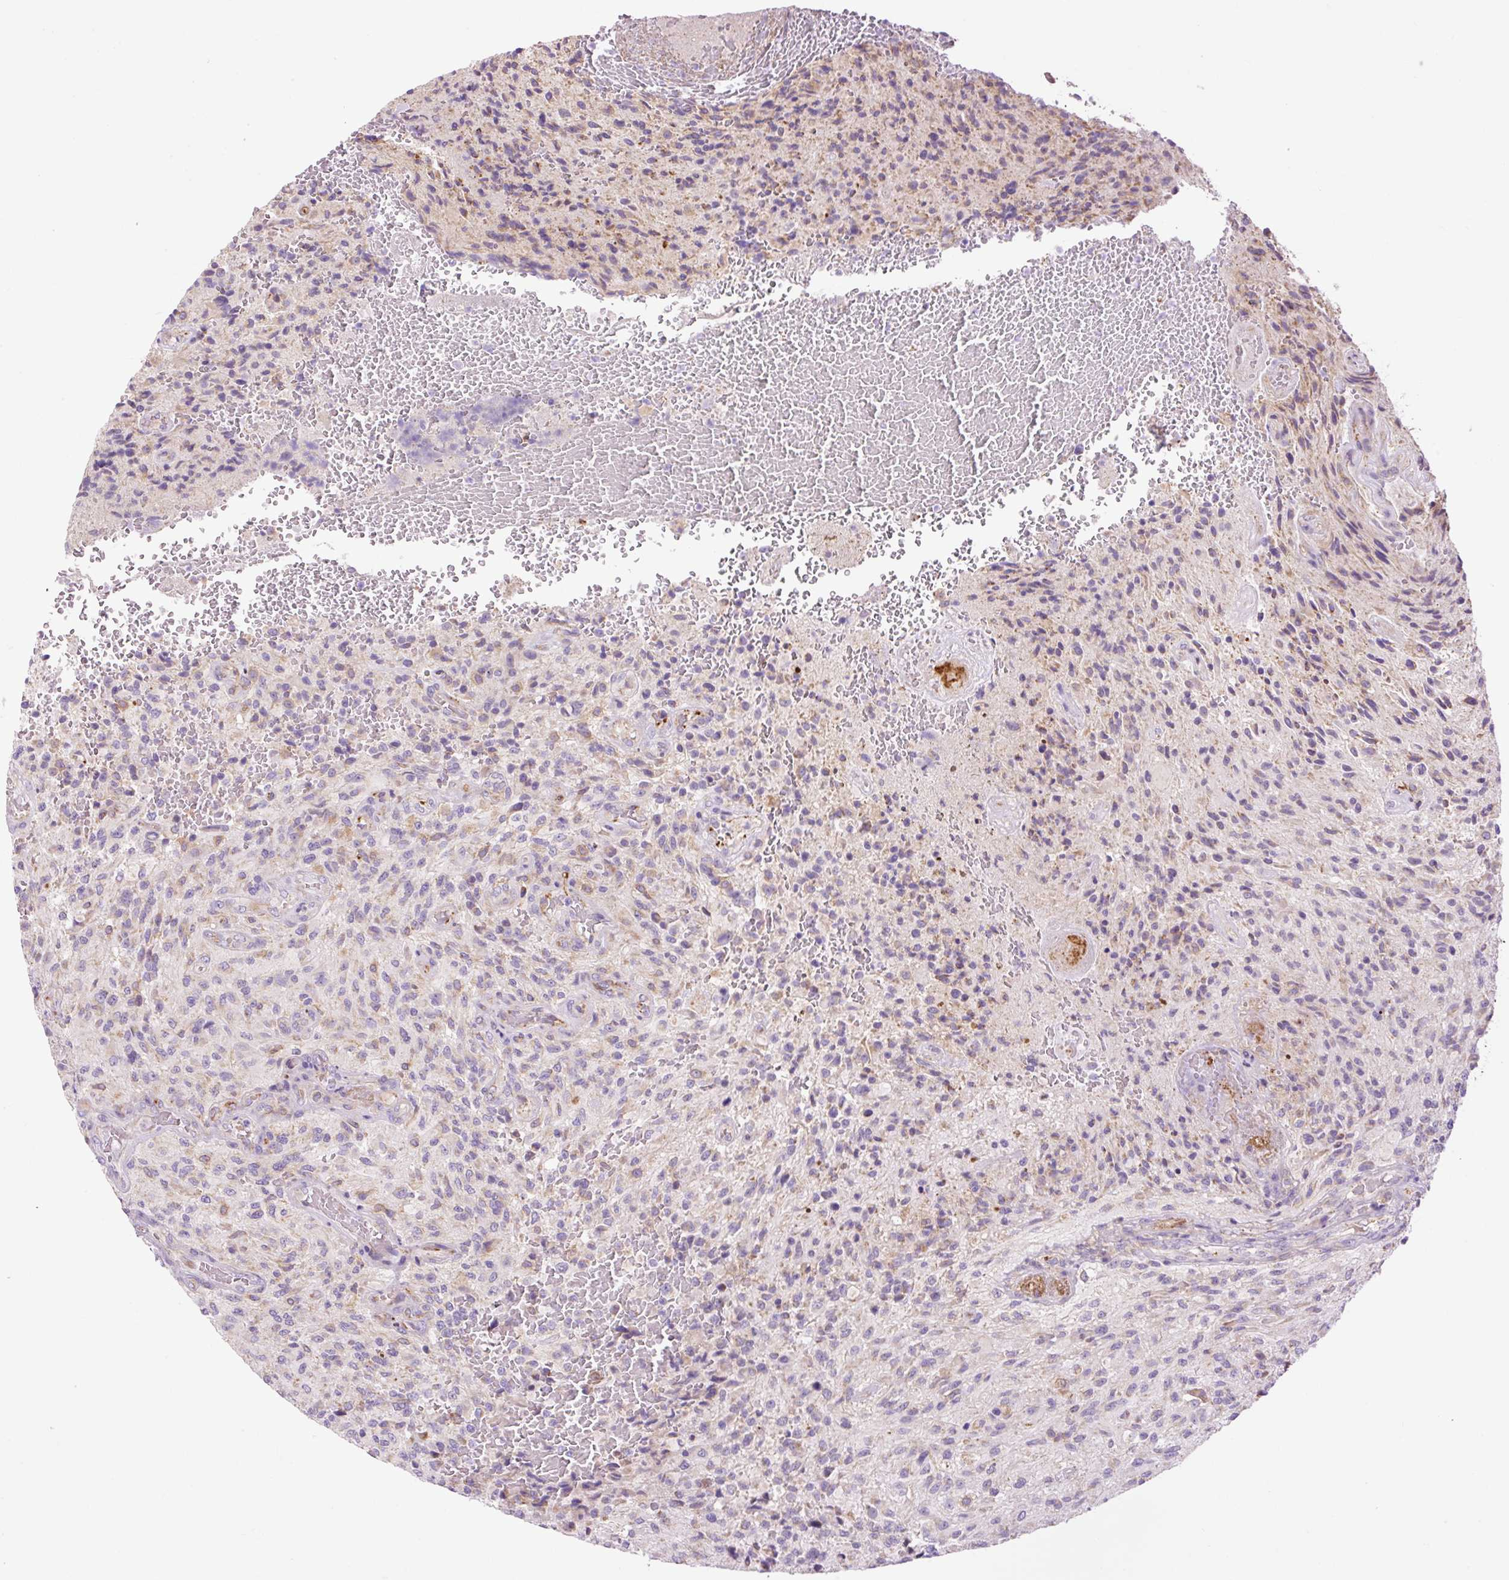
{"staining": {"intensity": "weak", "quantity": "25%-75%", "location": "cytoplasmic/membranous"}, "tissue": "glioma", "cell_type": "Tumor cells", "image_type": "cancer", "snomed": [{"axis": "morphology", "description": "Normal tissue, NOS"}, {"axis": "morphology", "description": "Glioma, malignant, High grade"}, {"axis": "topography", "description": "Cerebral cortex"}], "caption": "A brown stain highlights weak cytoplasmic/membranous staining of a protein in human glioma tumor cells.", "gene": "CD83", "patient": {"sex": "male", "age": 56}}